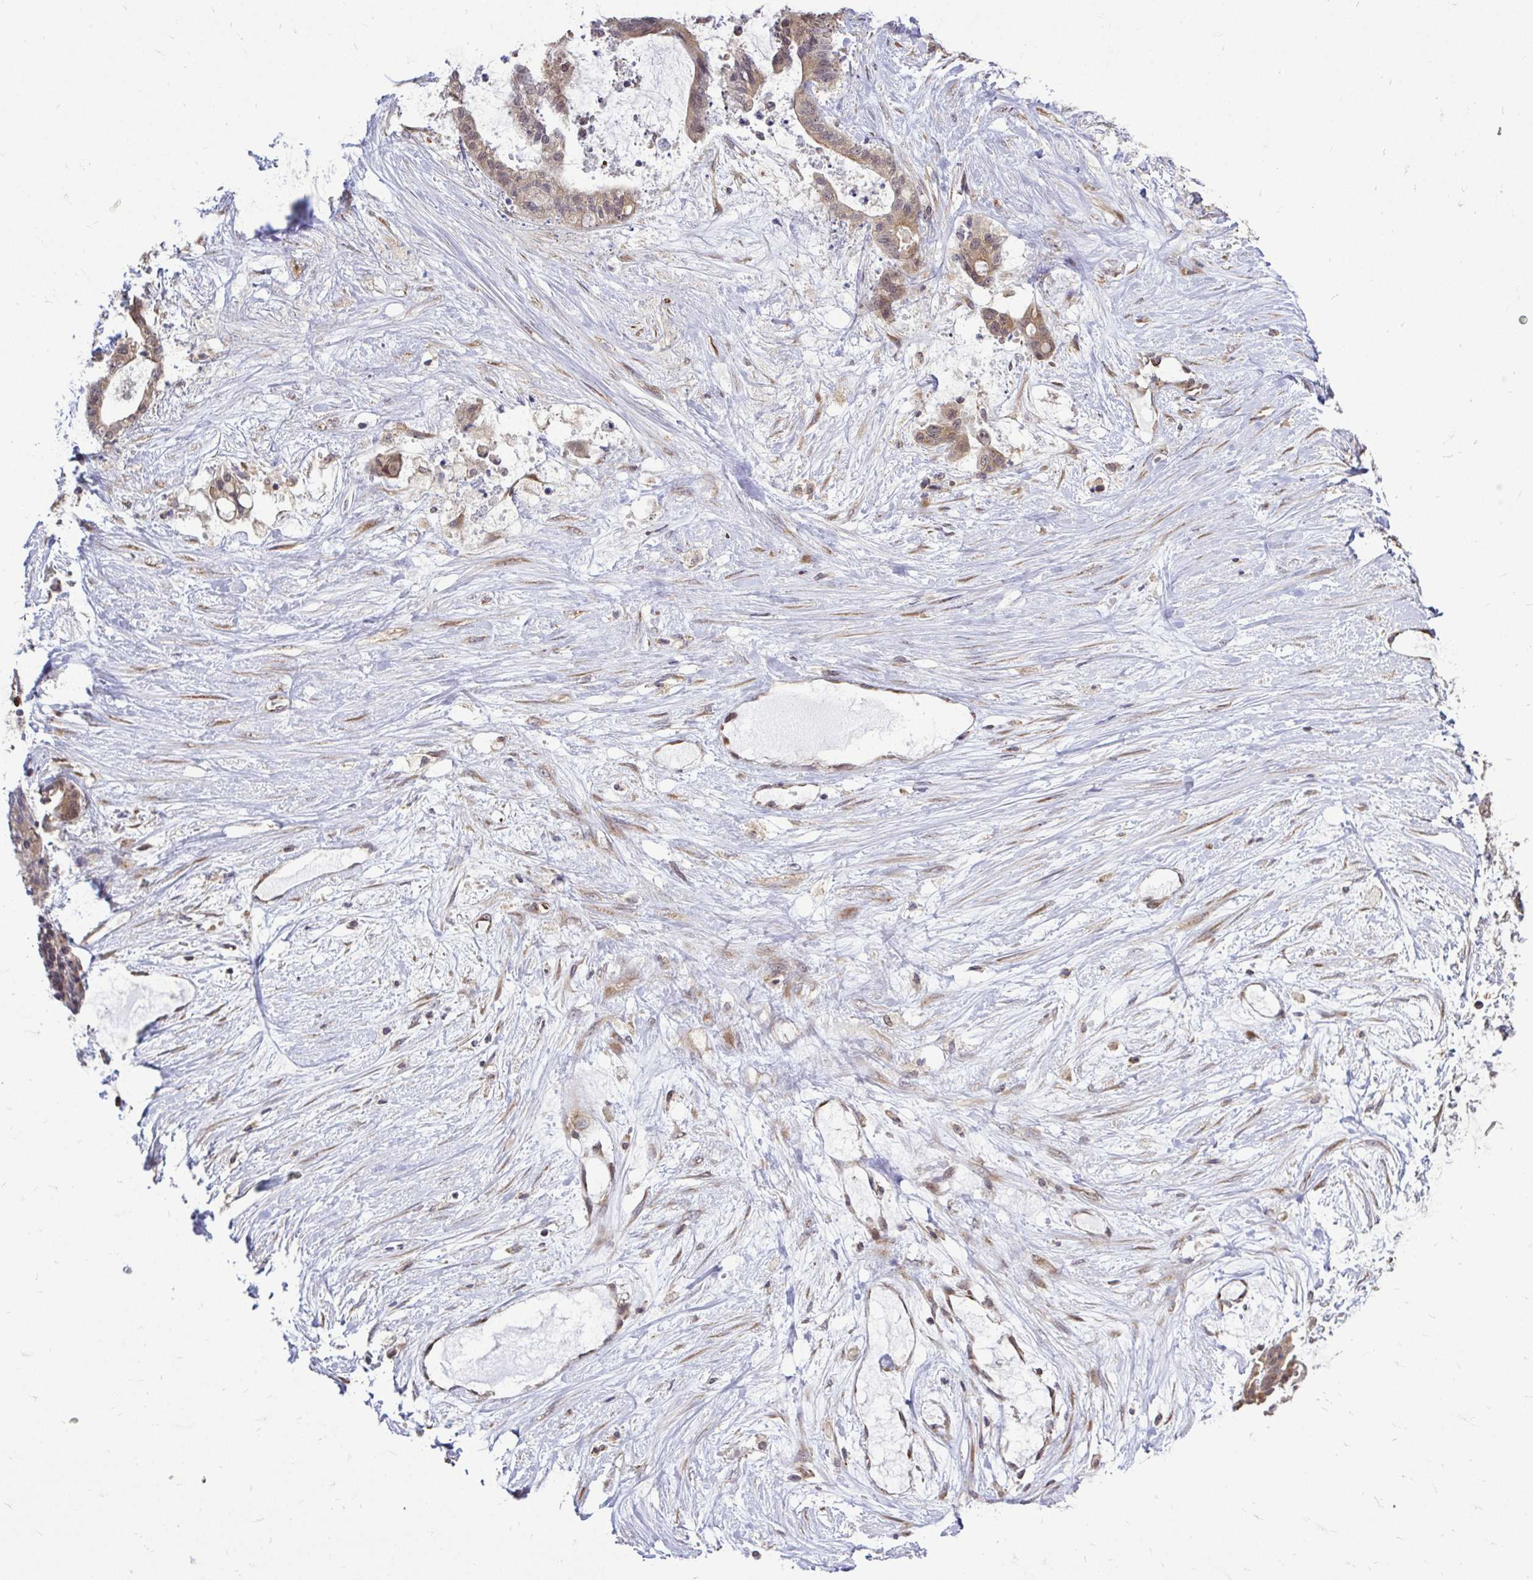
{"staining": {"intensity": "weak", "quantity": ">75%", "location": "cytoplasmic/membranous"}, "tissue": "liver cancer", "cell_type": "Tumor cells", "image_type": "cancer", "snomed": [{"axis": "morphology", "description": "Normal tissue, NOS"}, {"axis": "morphology", "description": "Cholangiocarcinoma"}, {"axis": "topography", "description": "Liver"}, {"axis": "topography", "description": "Peripheral nerve tissue"}], "caption": "Brown immunohistochemical staining in human liver cancer (cholangiocarcinoma) demonstrates weak cytoplasmic/membranous staining in approximately >75% of tumor cells. (IHC, brightfield microscopy, high magnification).", "gene": "FMR1", "patient": {"sex": "female", "age": 73}}